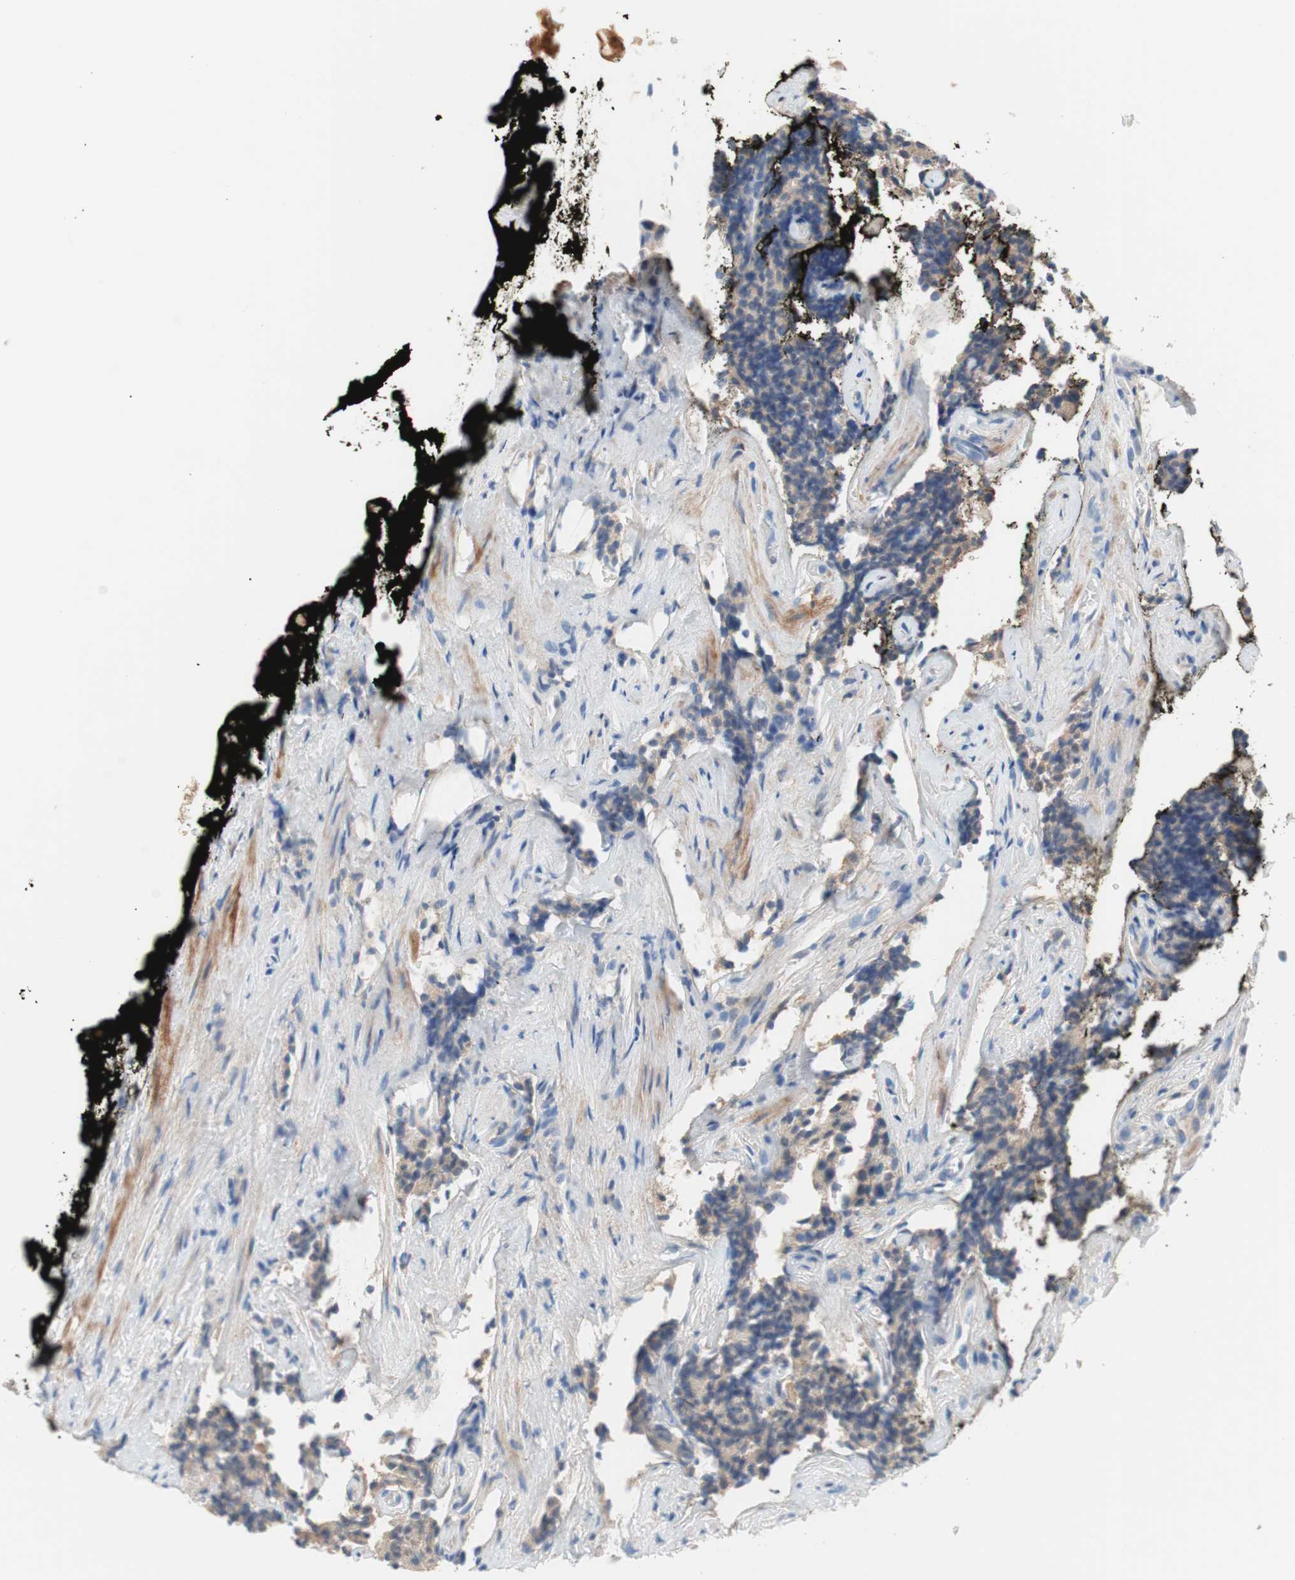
{"staining": {"intensity": "weak", "quantity": "25%-75%", "location": "cytoplasmic/membranous"}, "tissue": "prostate cancer", "cell_type": "Tumor cells", "image_type": "cancer", "snomed": [{"axis": "morphology", "description": "Adenocarcinoma, High grade"}, {"axis": "topography", "description": "Prostate"}], "caption": "Immunohistochemical staining of adenocarcinoma (high-grade) (prostate) demonstrates low levels of weak cytoplasmic/membranous protein positivity in about 25%-75% of tumor cells.", "gene": "RBP4", "patient": {"sex": "male", "age": 58}}